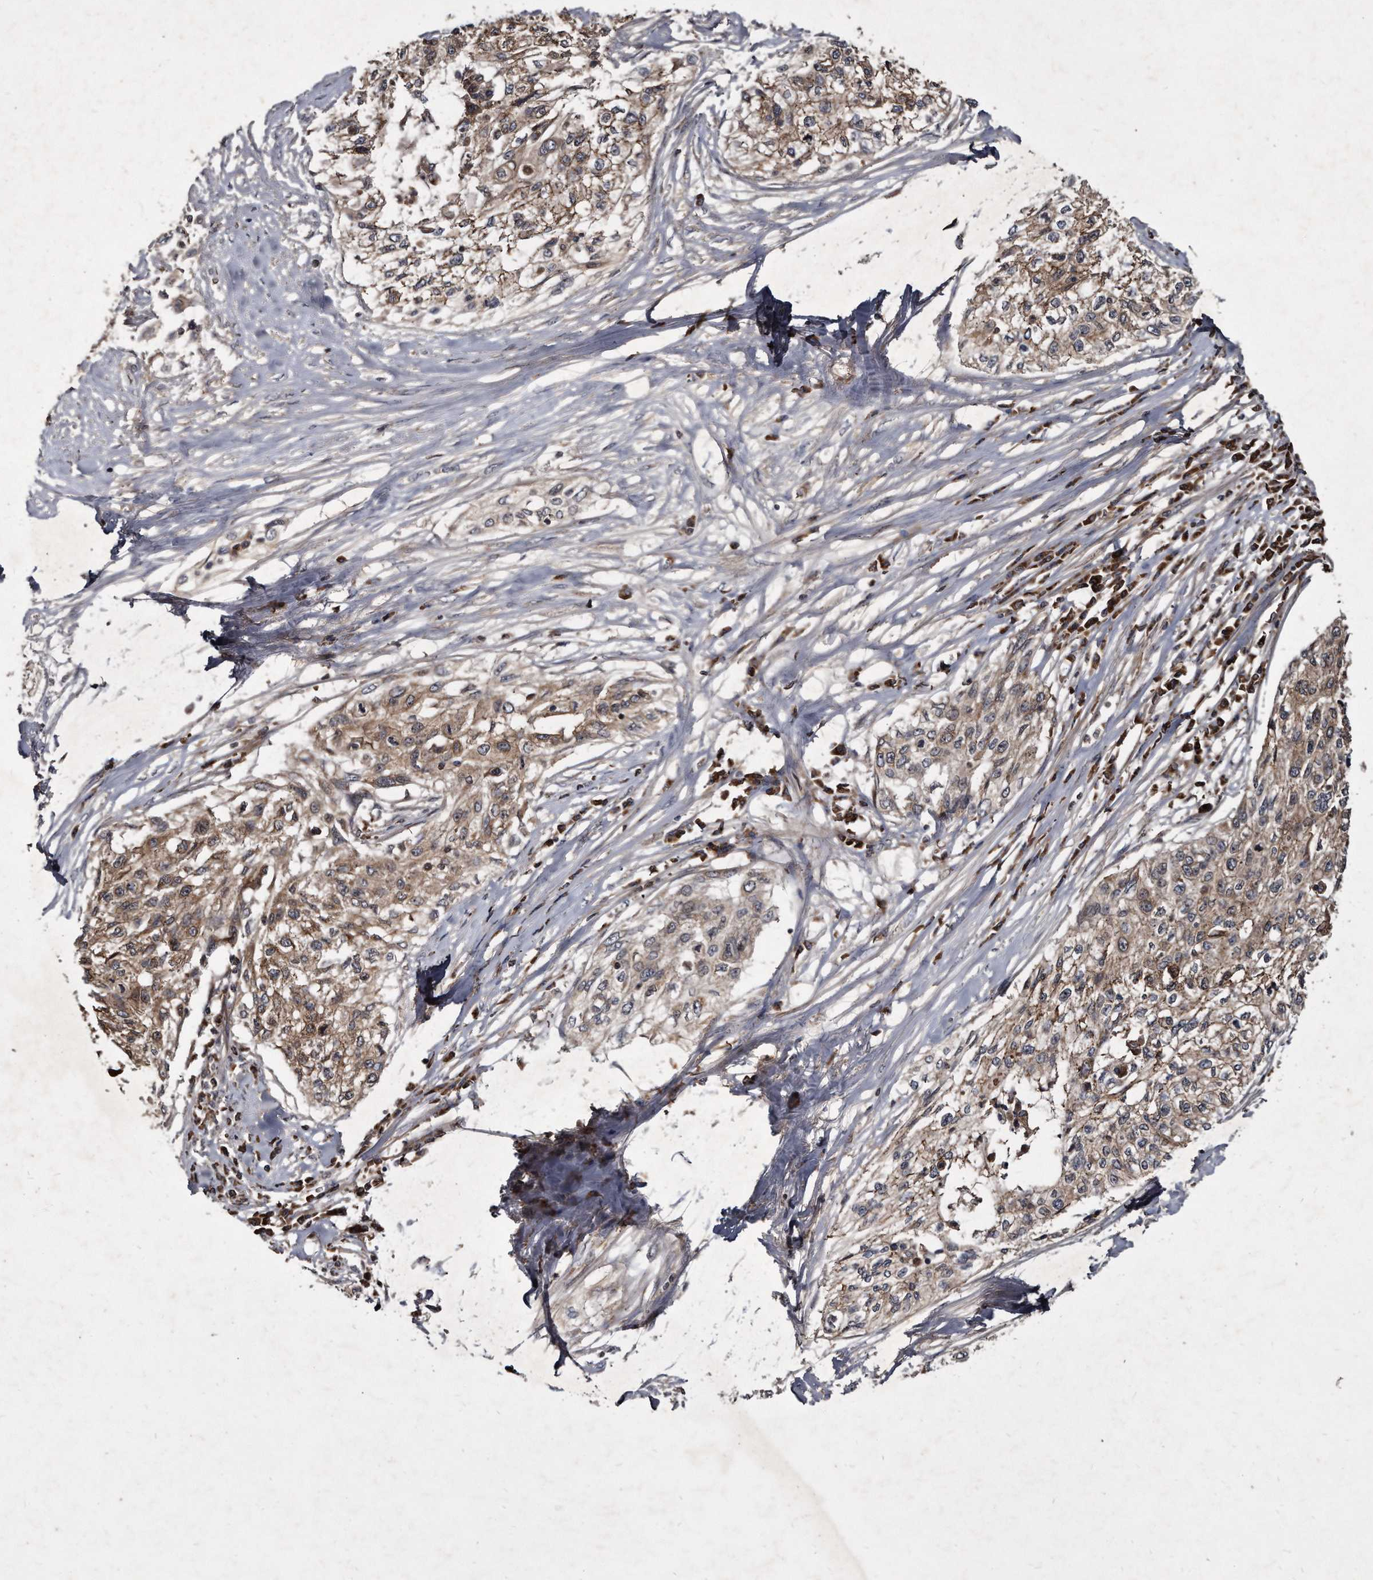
{"staining": {"intensity": "moderate", "quantity": ">75%", "location": "cytoplasmic/membranous"}, "tissue": "cervical cancer", "cell_type": "Tumor cells", "image_type": "cancer", "snomed": [{"axis": "morphology", "description": "Squamous cell carcinoma, NOS"}, {"axis": "topography", "description": "Cervix"}], "caption": "Immunohistochemical staining of squamous cell carcinoma (cervical) exhibits medium levels of moderate cytoplasmic/membranous staining in approximately >75% of tumor cells. (Stains: DAB (3,3'-diaminobenzidine) in brown, nuclei in blue, Microscopy: brightfield microscopy at high magnification).", "gene": "FAM136A", "patient": {"sex": "female", "age": 57}}